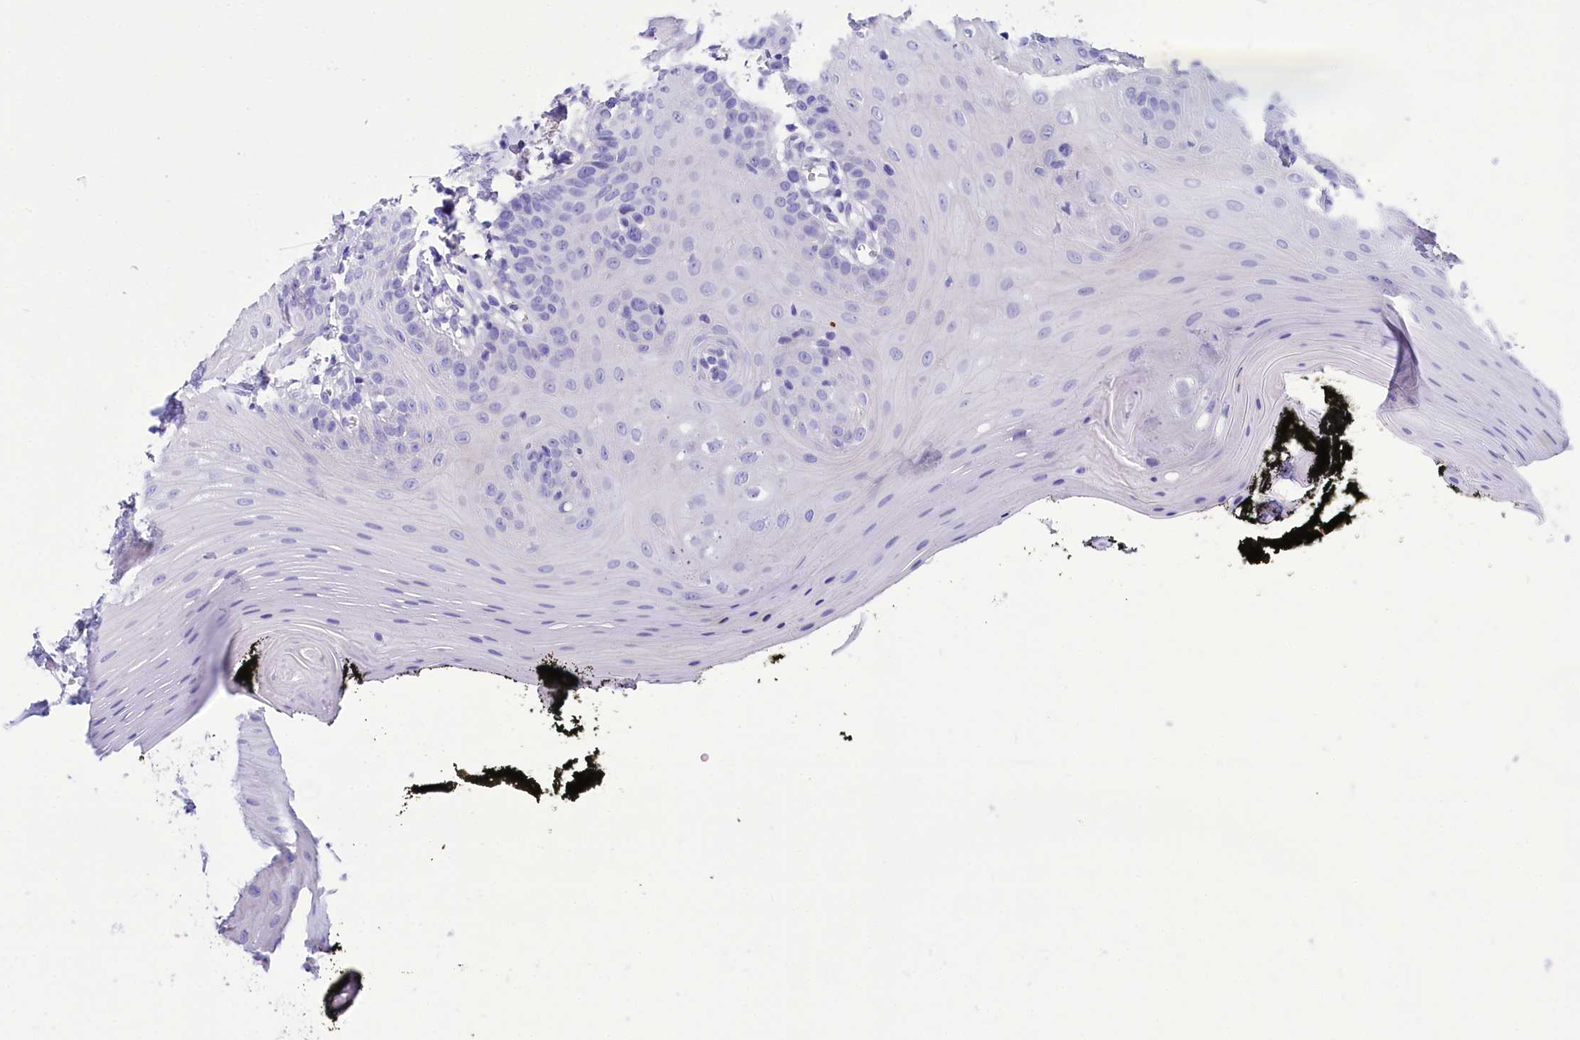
{"staining": {"intensity": "negative", "quantity": "none", "location": "none"}, "tissue": "oral mucosa", "cell_type": "Squamous epithelial cells", "image_type": "normal", "snomed": [{"axis": "morphology", "description": "Normal tissue, NOS"}, {"axis": "topography", "description": "Oral tissue"}], "caption": "Image shows no protein staining in squamous epithelial cells of unremarkable oral mucosa.", "gene": "TTC36", "patient": {"sex": "male", "age": 74}}